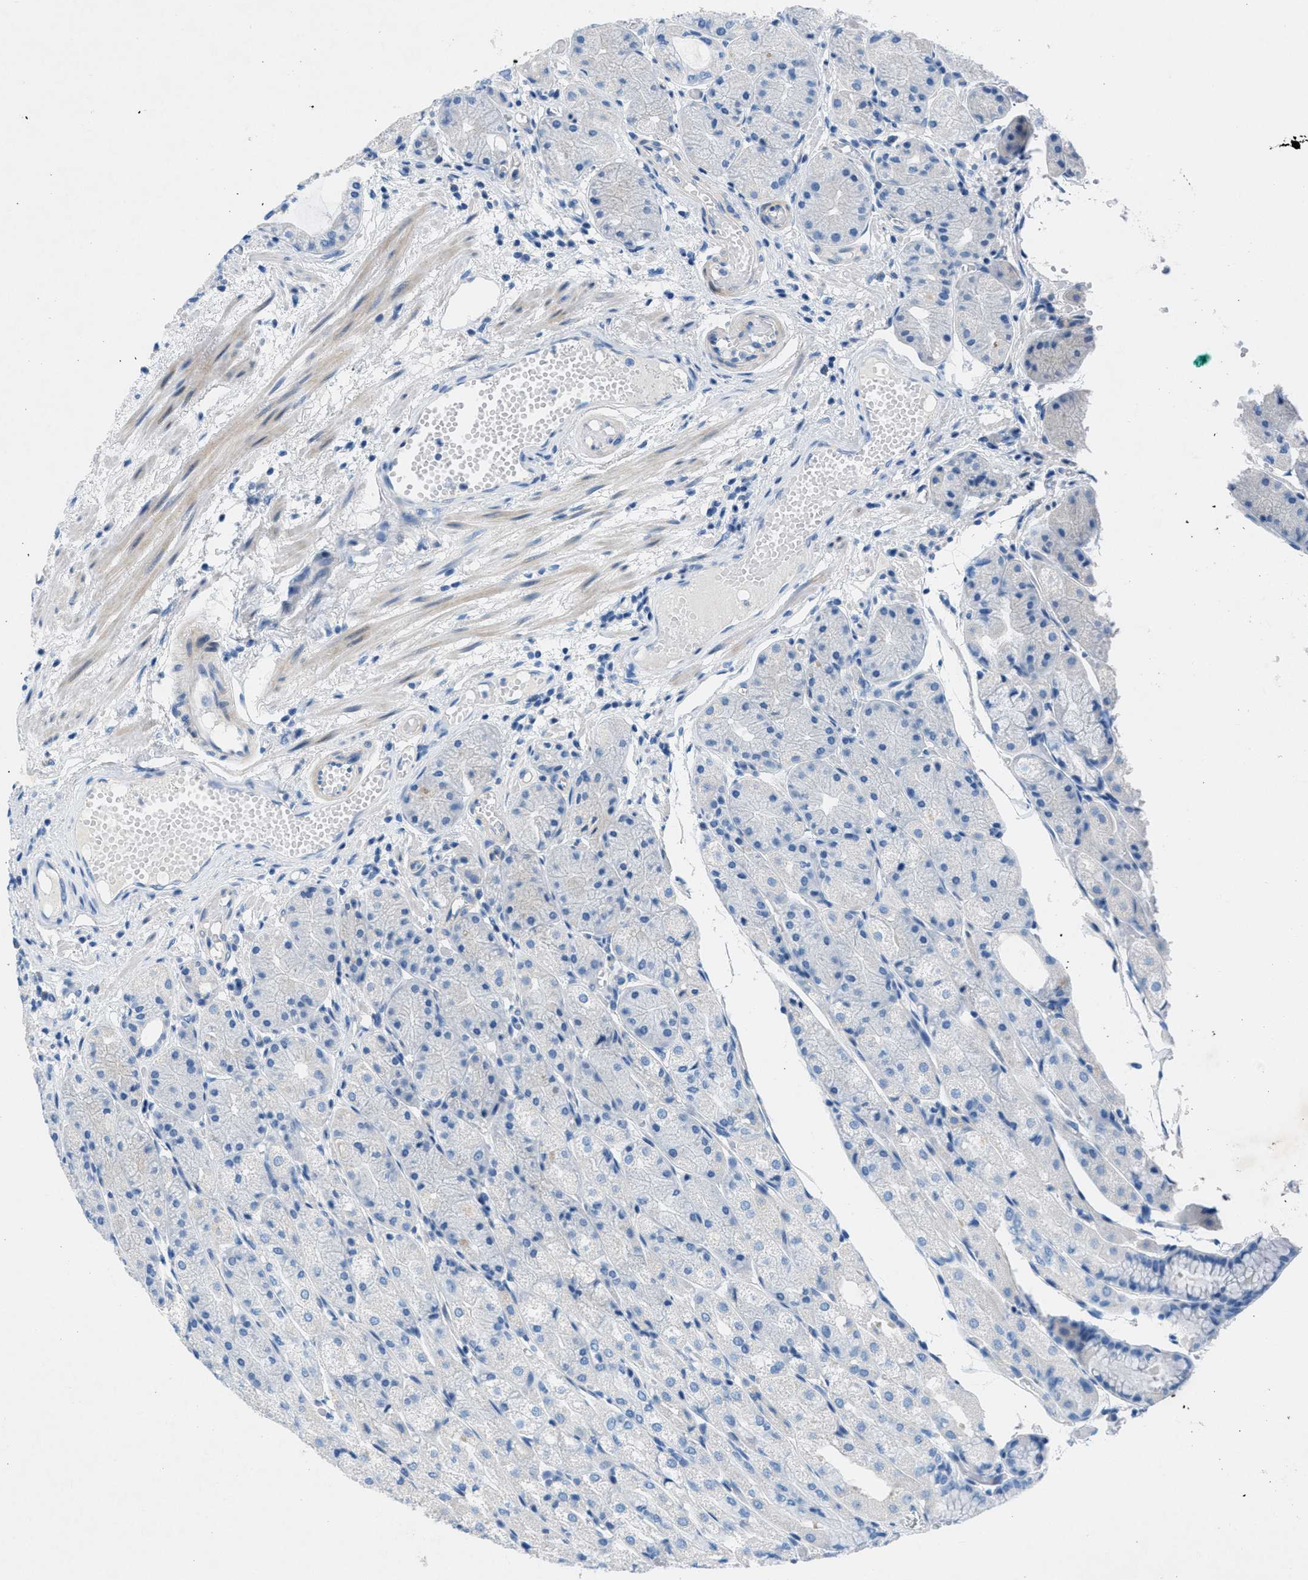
{"staining": {"intensity": "negative", "quantity": "none", "location": "none"}, "tissue": "stomach", "cell_type": "Glandular cells", "image_type": "normal", "snomed": [{"axis": "morphology", "description": "Normal tissue, NOS"}, {"axis": "topography", "description": "Stomach, upper"}], "caption": "DAB immunohistochemical staining of unremarkable human stomach displays no significant positivity in glandular cells. (IHC, brightfield microscopy, high magnification).", "gene": "GALNT17", "patient": {"sex": "male", "age": 72}}